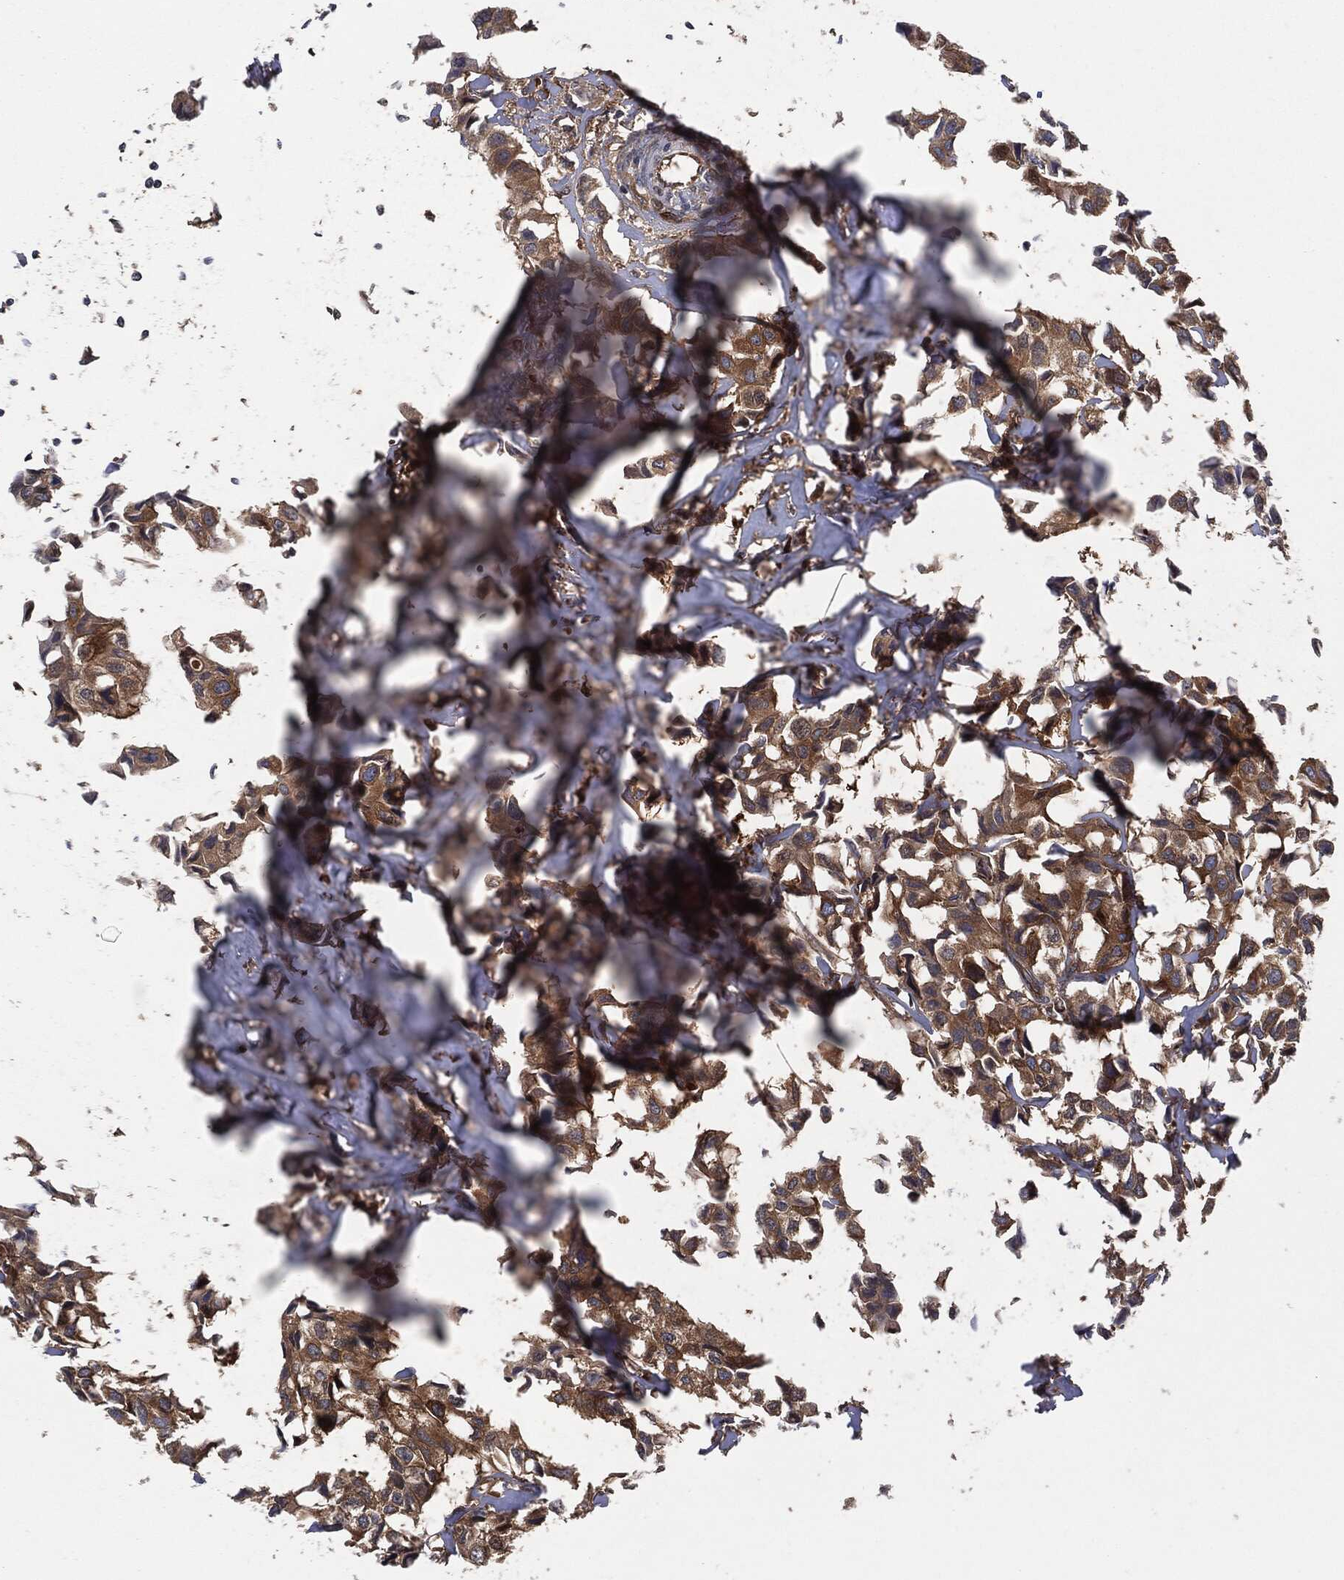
{"staining": {"intensity": "weak", "quantity": ">75%", "location": "cytoplasmic/membranous"}, "tissue": "breast cancer", "cell_type": "Tumor cells", "image_type": "cancer", "snomed": [{"axis": "morphology", "description": "Duct carcinoma"}, {"axis": "topography", "description": "Breast"}], "caption": "There is low levels of weak cytoplasmic/membranous staining in tumor cells of breast cancer, as demonstrated by immunohistochemical staining (brown color).", "gene": "XPNPEP1", "patient": {"sex": "female", "age": 80}}